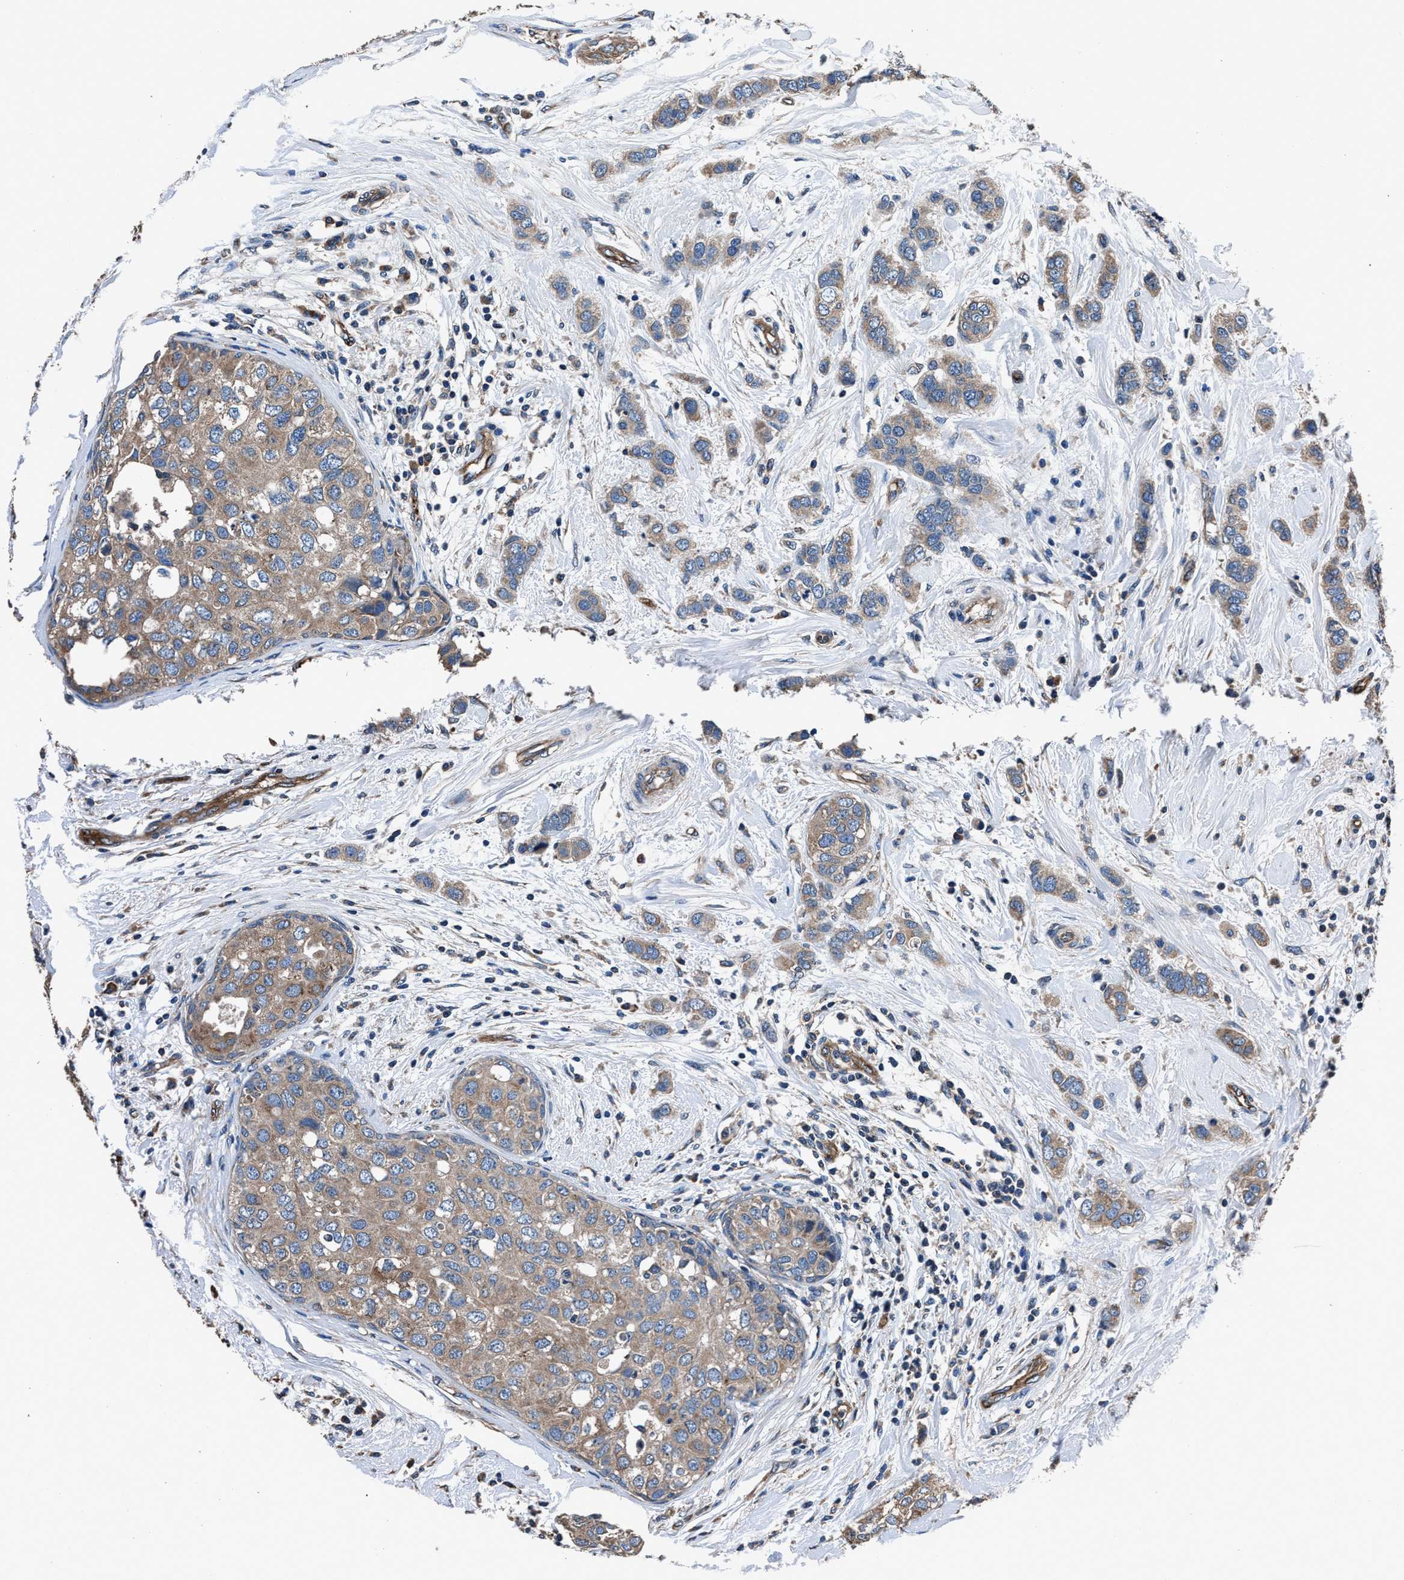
{"staining": {"intensity": "moderate", "quantity": ">75%", "location": "cytoplasmic/membranous"}, "tissue": "breast cancer", "cell_type": "Tumor cells", "image_type": "cancer", "snomed": [{"axis": "morphology", "description": "Duct carcinoma"}, {"axis": "topography", "description": "Breast"}], "caption": "Protein staining displays moderate cytoplasmic/membranous staining in about >75% of tumor cells in breast cancer. (IHC, brightfield microscopy, high magnification).", "gene": "DHRS7B", "patient": {"sex": "female", "age": 50}}